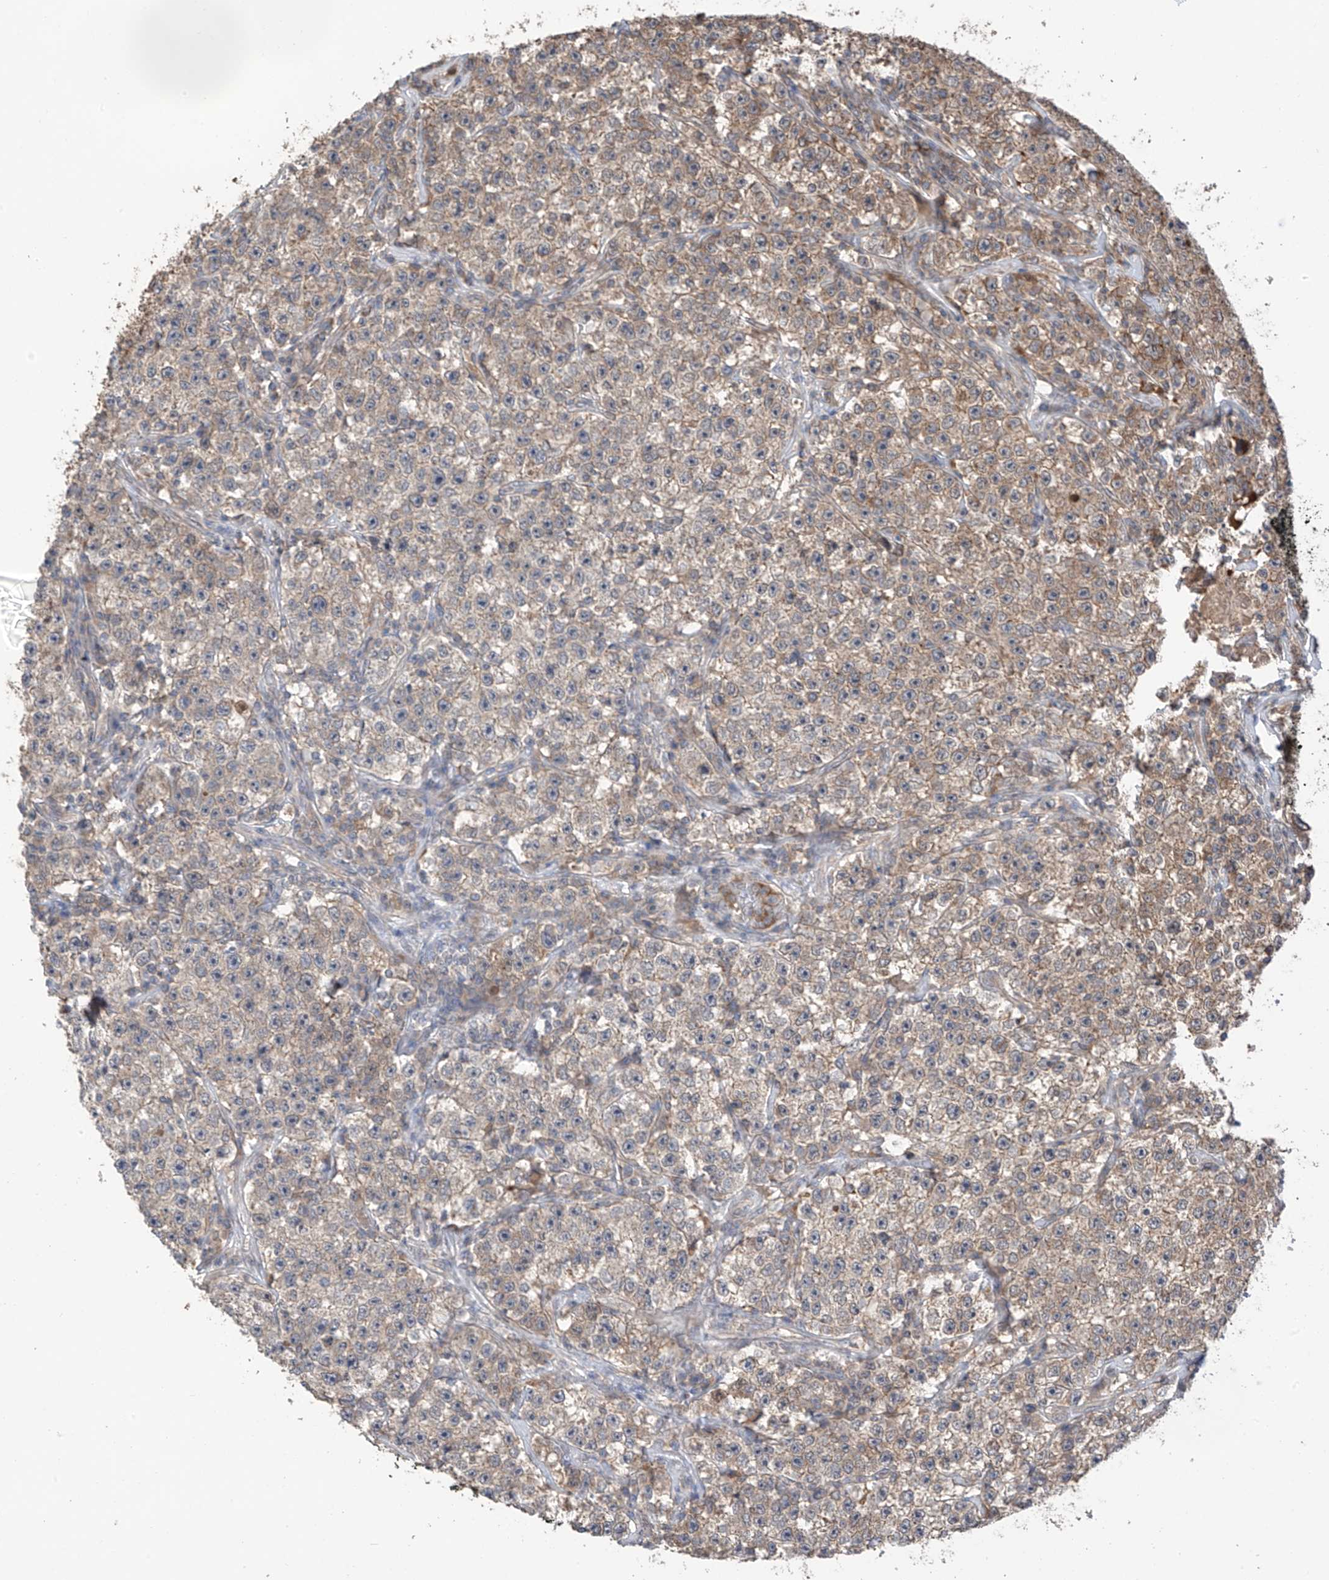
{"staining": {"intensity": "weak", "quantity": "25%-75%", "location": "cytoplasmic/membranous"}, "tissue": "testis cancer", "cell_type": "Tumor cells", "image_type": "cancer", "snomed": [{"axis": "morphology", "description": "Seminoma, NOS"}, {"axis": "topography", "description": "Testis"}], "caption": "Immunohistochemical staining of human seminoma (testis) reveals low levels of weak cytoplasmic/membranous expression in about 25%-75% of tumor cells.", "gene": "RPAIN", "patient": {"sex": "male", "age": 22}}